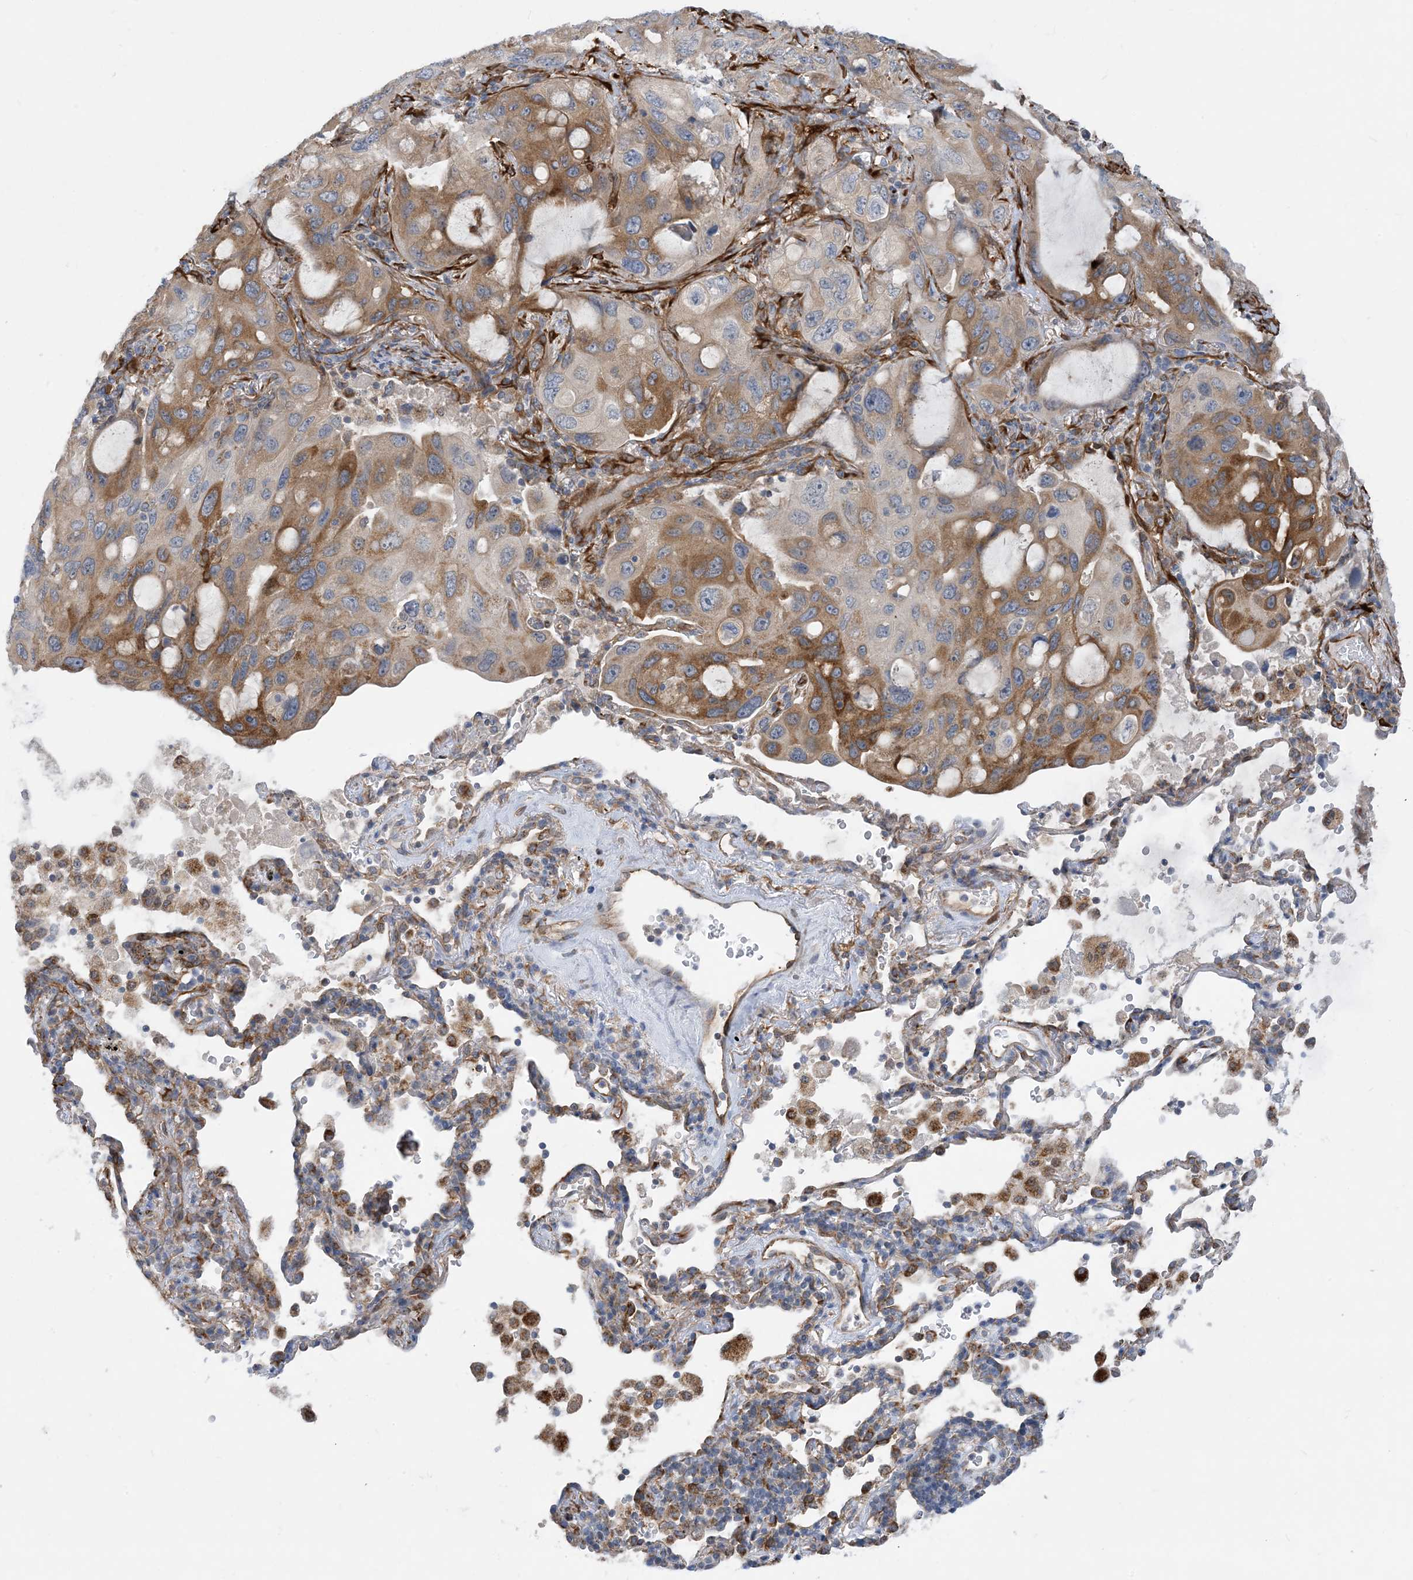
{"staining": {"intensity": "moderate", "quantity": "25%-75%", "location": "cytoplasmic/membranous"}, "tissue": "lung cancer", "cell_type": "Tumor cells", "image_type": "cancer", "snomed": [{"axis": "morphology", "description": "Squamous cell carcinoma, NOS"}, {"axis": "topography", "description": "Lung"}], "caption": "Tumor cells reveal medium levels of moderate cytoplasmic/membranous expression in approximately 25%-75% of cells in lung squamous cell carcinoma.", "gene": "EIF2A", "patient": {"sex": "female", "age": 73}}